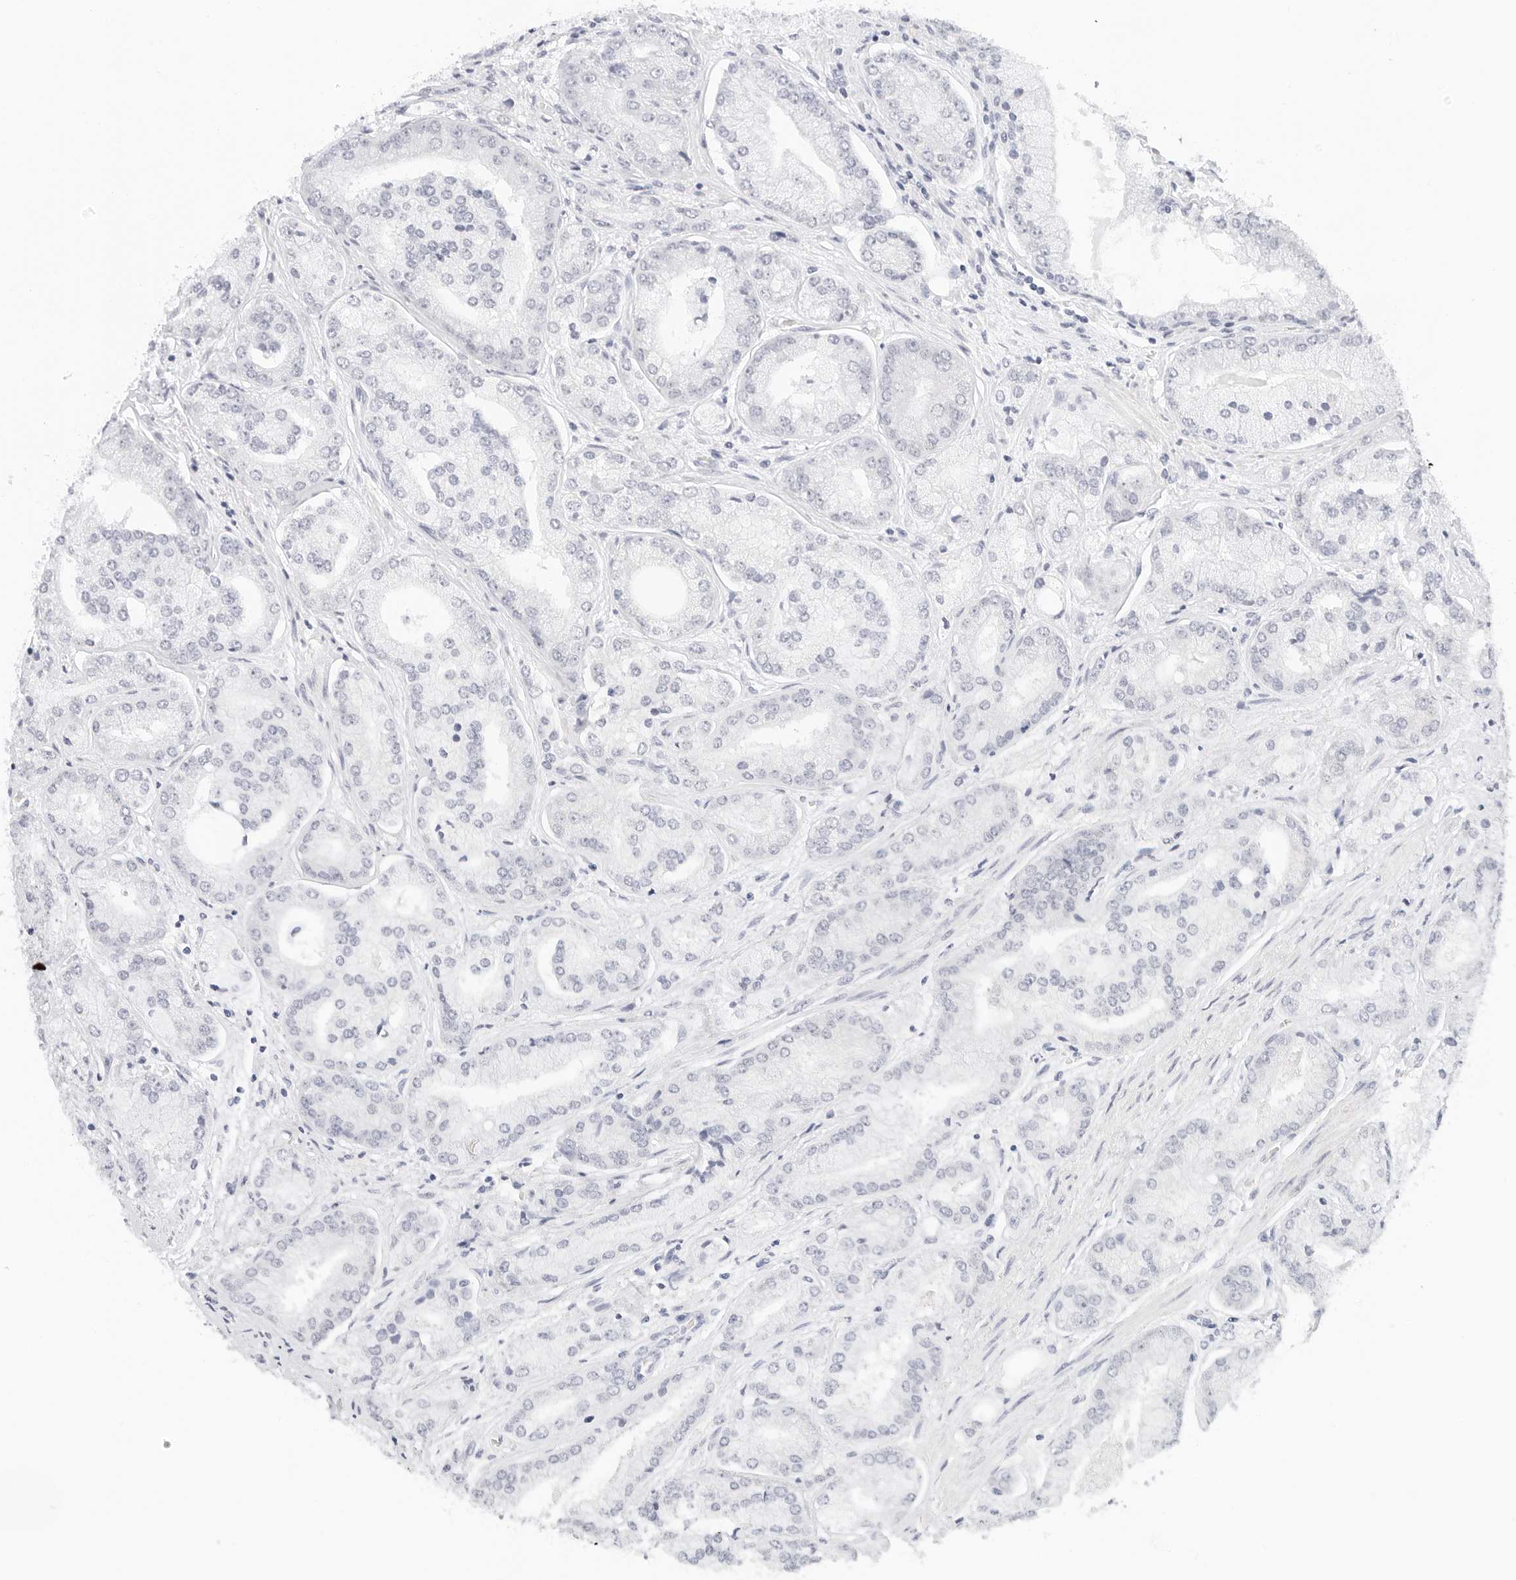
{"staining": {"intensity": "negative", "quantity": "none", "location": "none"}, "tissue": "prostate cancer", "cell_type": "Tumor cells", "image_type": "cancer", "snomed": [{"axis": "morphology", "description": "Adenocarcinoma, High grade"}, {"axis": "topography", "description": "Prostate"}], "caption": "Immunohistochemical staining of prostate cancer shows no significant expression in tumor cells. (Brightfield microscopy of DAB (3,3'-diaminobenzidine) IHC at high magnification).", "gene": "CD22", "patient": {"sex": "male", "age": 58}}